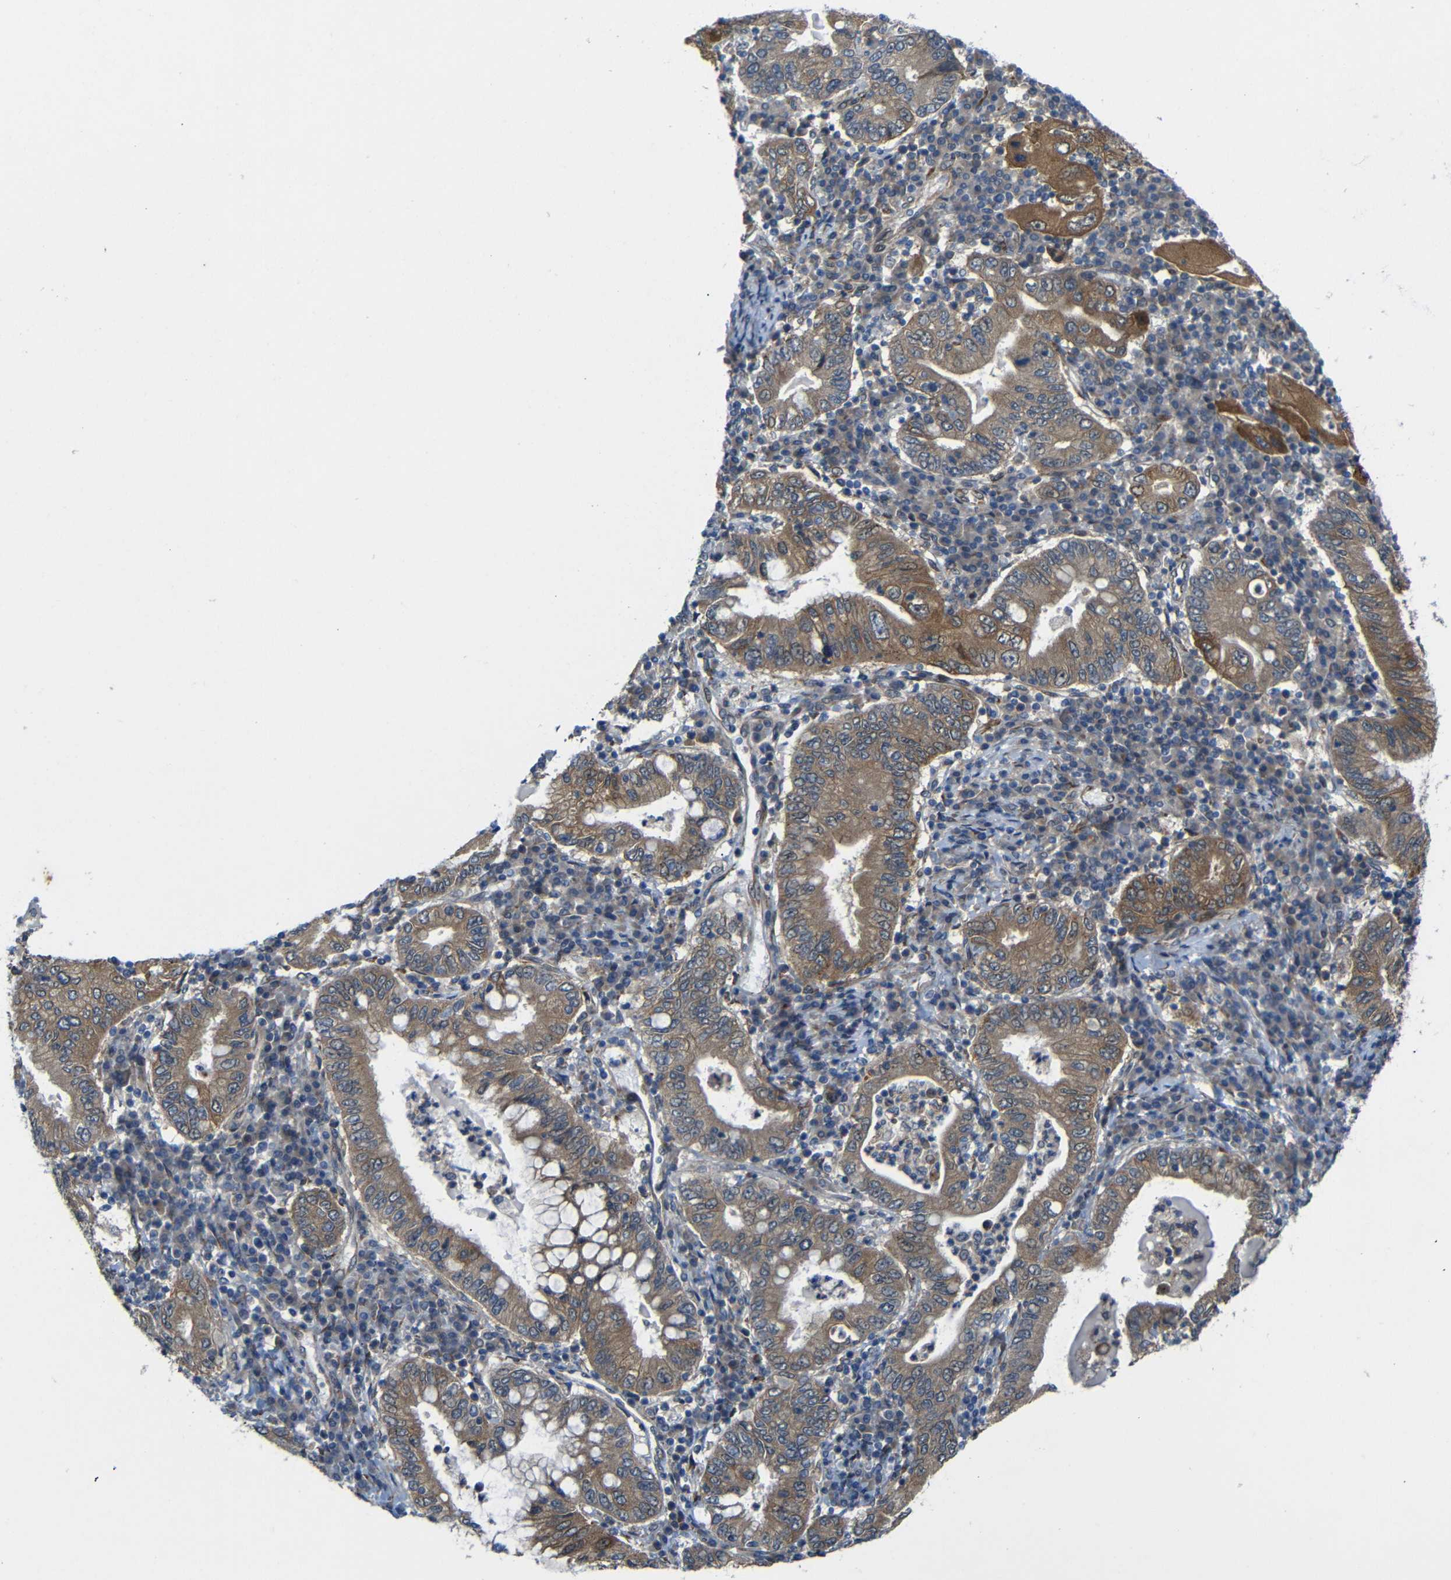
{"staining": {"intensity": "moderate", "quantity": ">75%", "location": "cytoplasmic/membranous"}, "tissue": "stomach cancer", "cell_type": "Tumor cells", "image_type": "cancer", "snomed": [{"axis": "morphology", "description": "Normal tissue, NOS"}, {"axis": "morphology", "description": "Adenocarcinoma, NOS"}, {"axis": "topography", "description": "Esophagus"}, {"axis": "topography", "description": "Stomach, upper"}, {"axis": "topography", "description": "Peripheral nerve tissue"}], "caption": "Stomach adenocarcinoma stained with DAB (3,3'-diaminobenzidine) immunohistochemistry (IHC) demonstrates medium levels of moderate cytoplasmic/membranous staining in about >75% of tumor cells. (Brightfield microscopy of DAB IHC at high magnification).", "gene": "P3H2", "patient": {"sex": "male", "age": 62}}